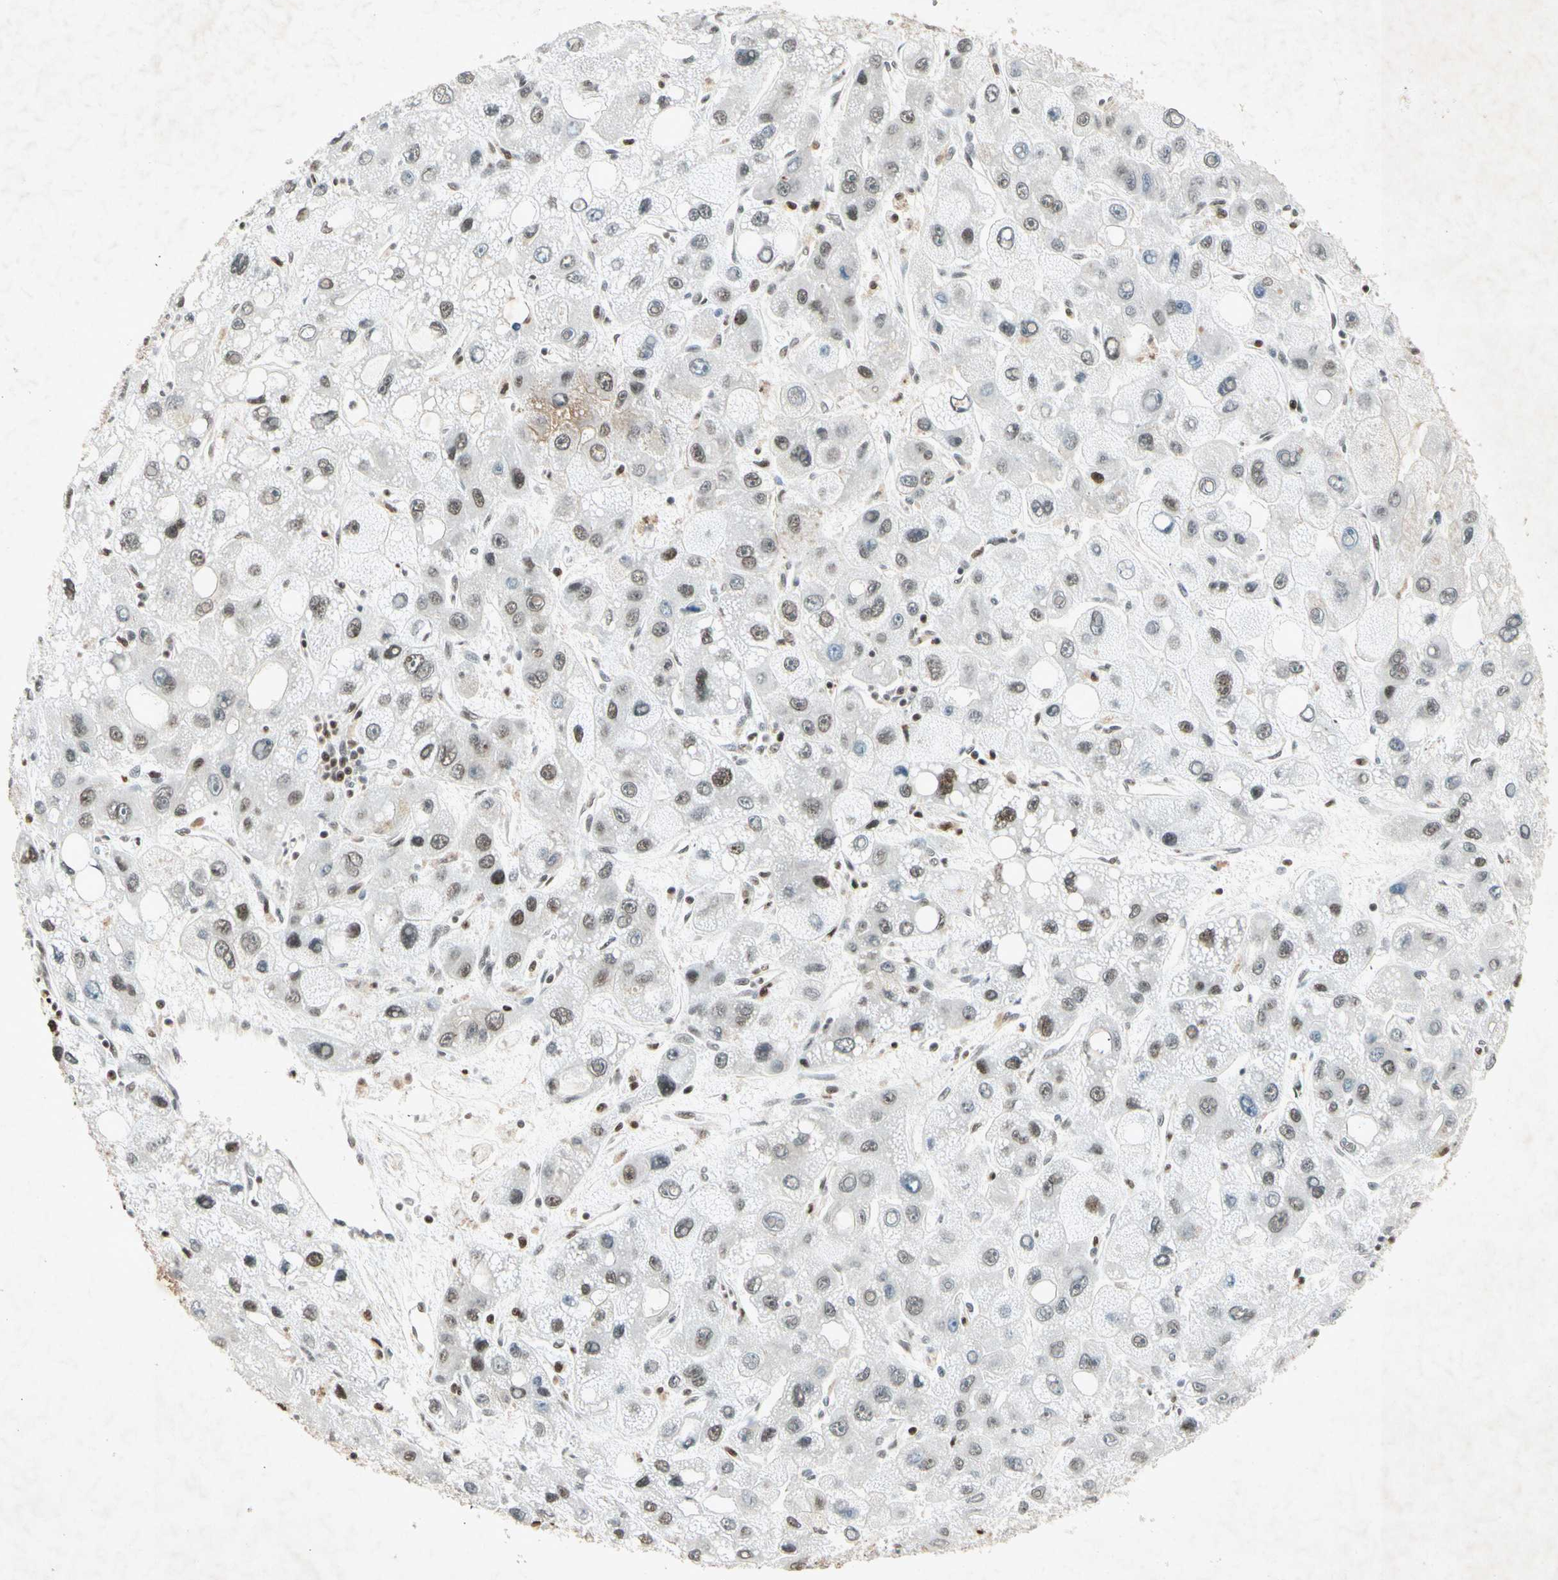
{"staining": {"intensity": "moderate", "quantity": "25%-75%", "location": "nuclear"}, "tissue": "liver cancer", "cell_type": "Tumor cells", "image_type": "cancer", "snomed": [{"axis": "morphology", "description": "Carcinoma, Hepatocellular, NOS"}, {"axis": "topography", "description": "Liver"}], "caption": "Immunohistochemical staining of liver hepatocellular carcinoma reveals medium levels of moderate nuclear protein staining in about 25%-75% of tumor cells. Using DAB (brown) and hematoxylin (blue) stains, captured at high magnification using brightfield microscopy.", "gene": "RNF43", "patient": {"sex": "male", "age": 55}}